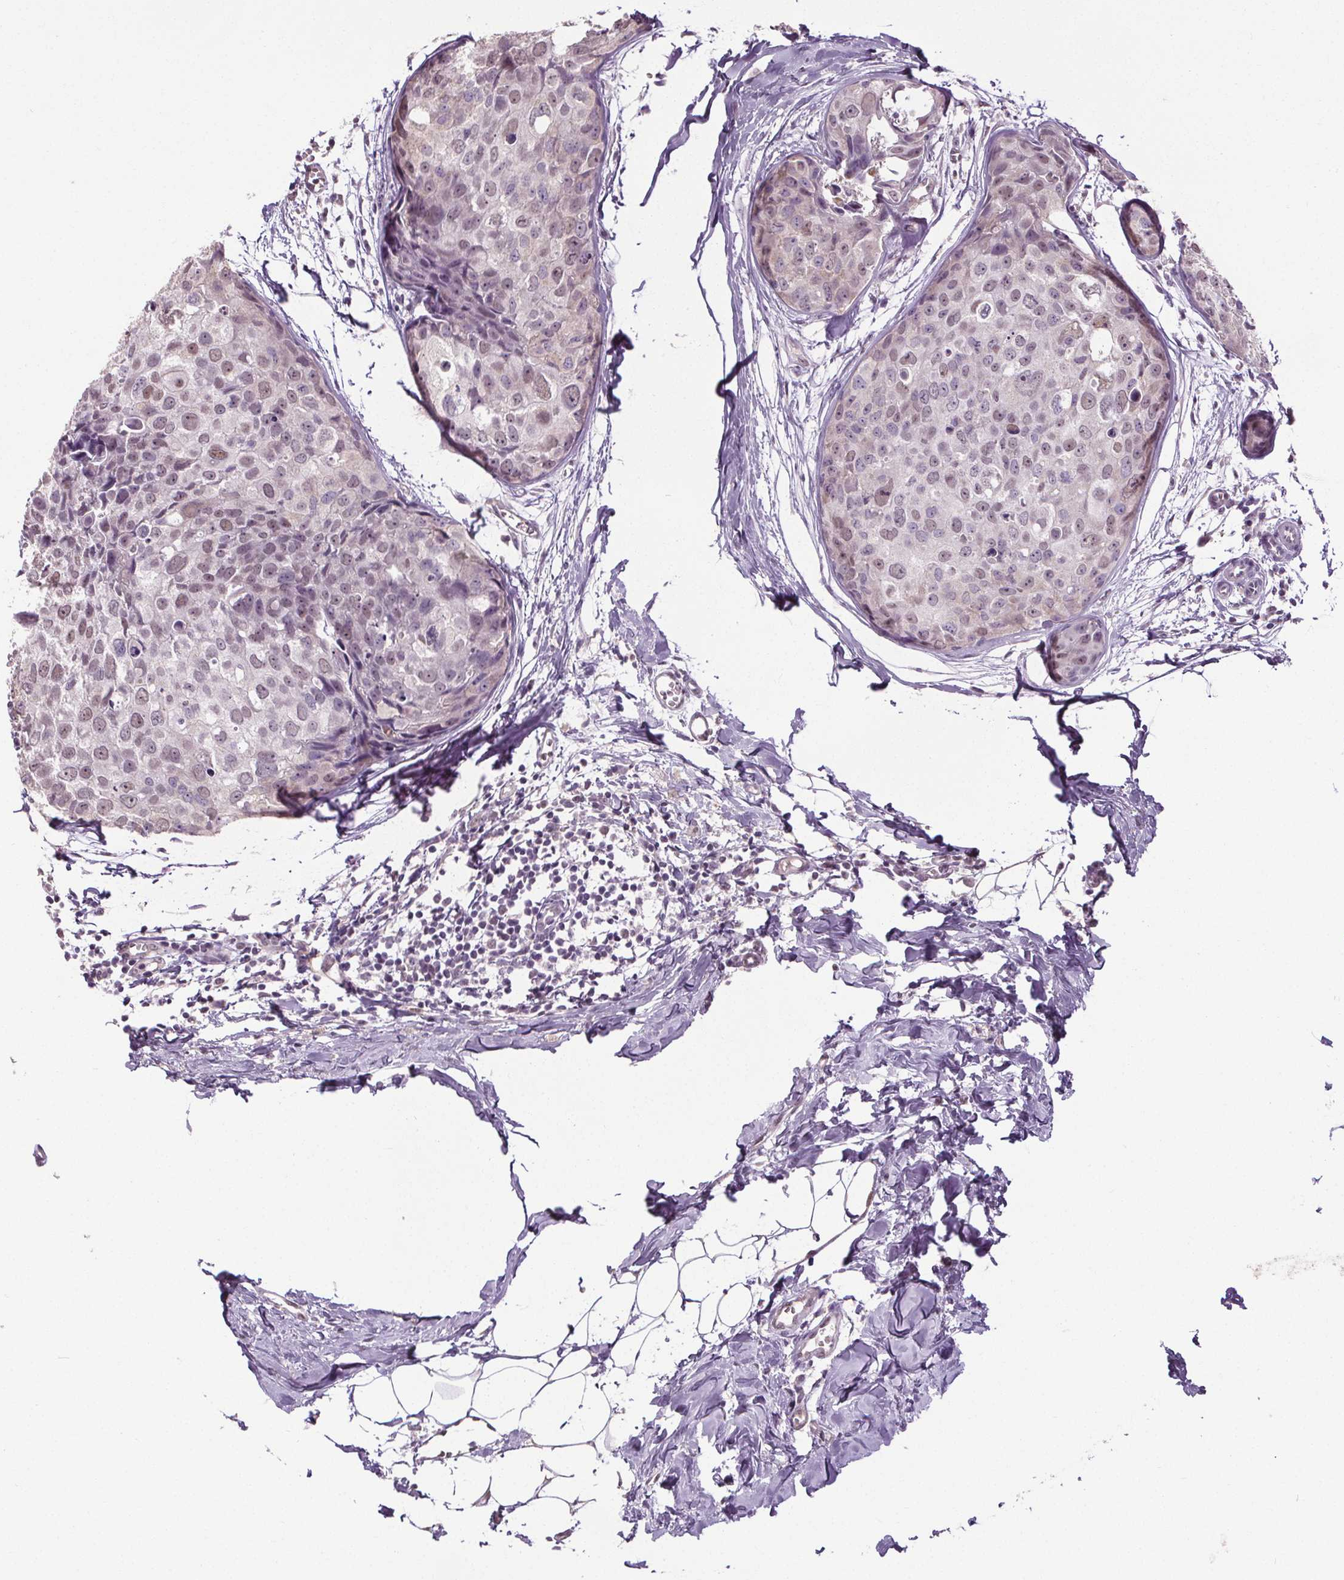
{"staining": {"intensity": "weak", "quantity": "<25%", "location": "nuclear"}, "tissue": "breast cancer", "cell_type": "Tumor cells", "image_type": "cancer", "snomed": [{"axis": "morphology", "description": "Duct carcinoma"}, {"axis": "topography", "description": "Breast"}], "caption": "A histopathology image of human breast cancer (infiltrating ductal carcinoma) is negative for staining in tumor cells.", "gene": "SLC2A9", "patient": {"sex": "female", "age": 38}}